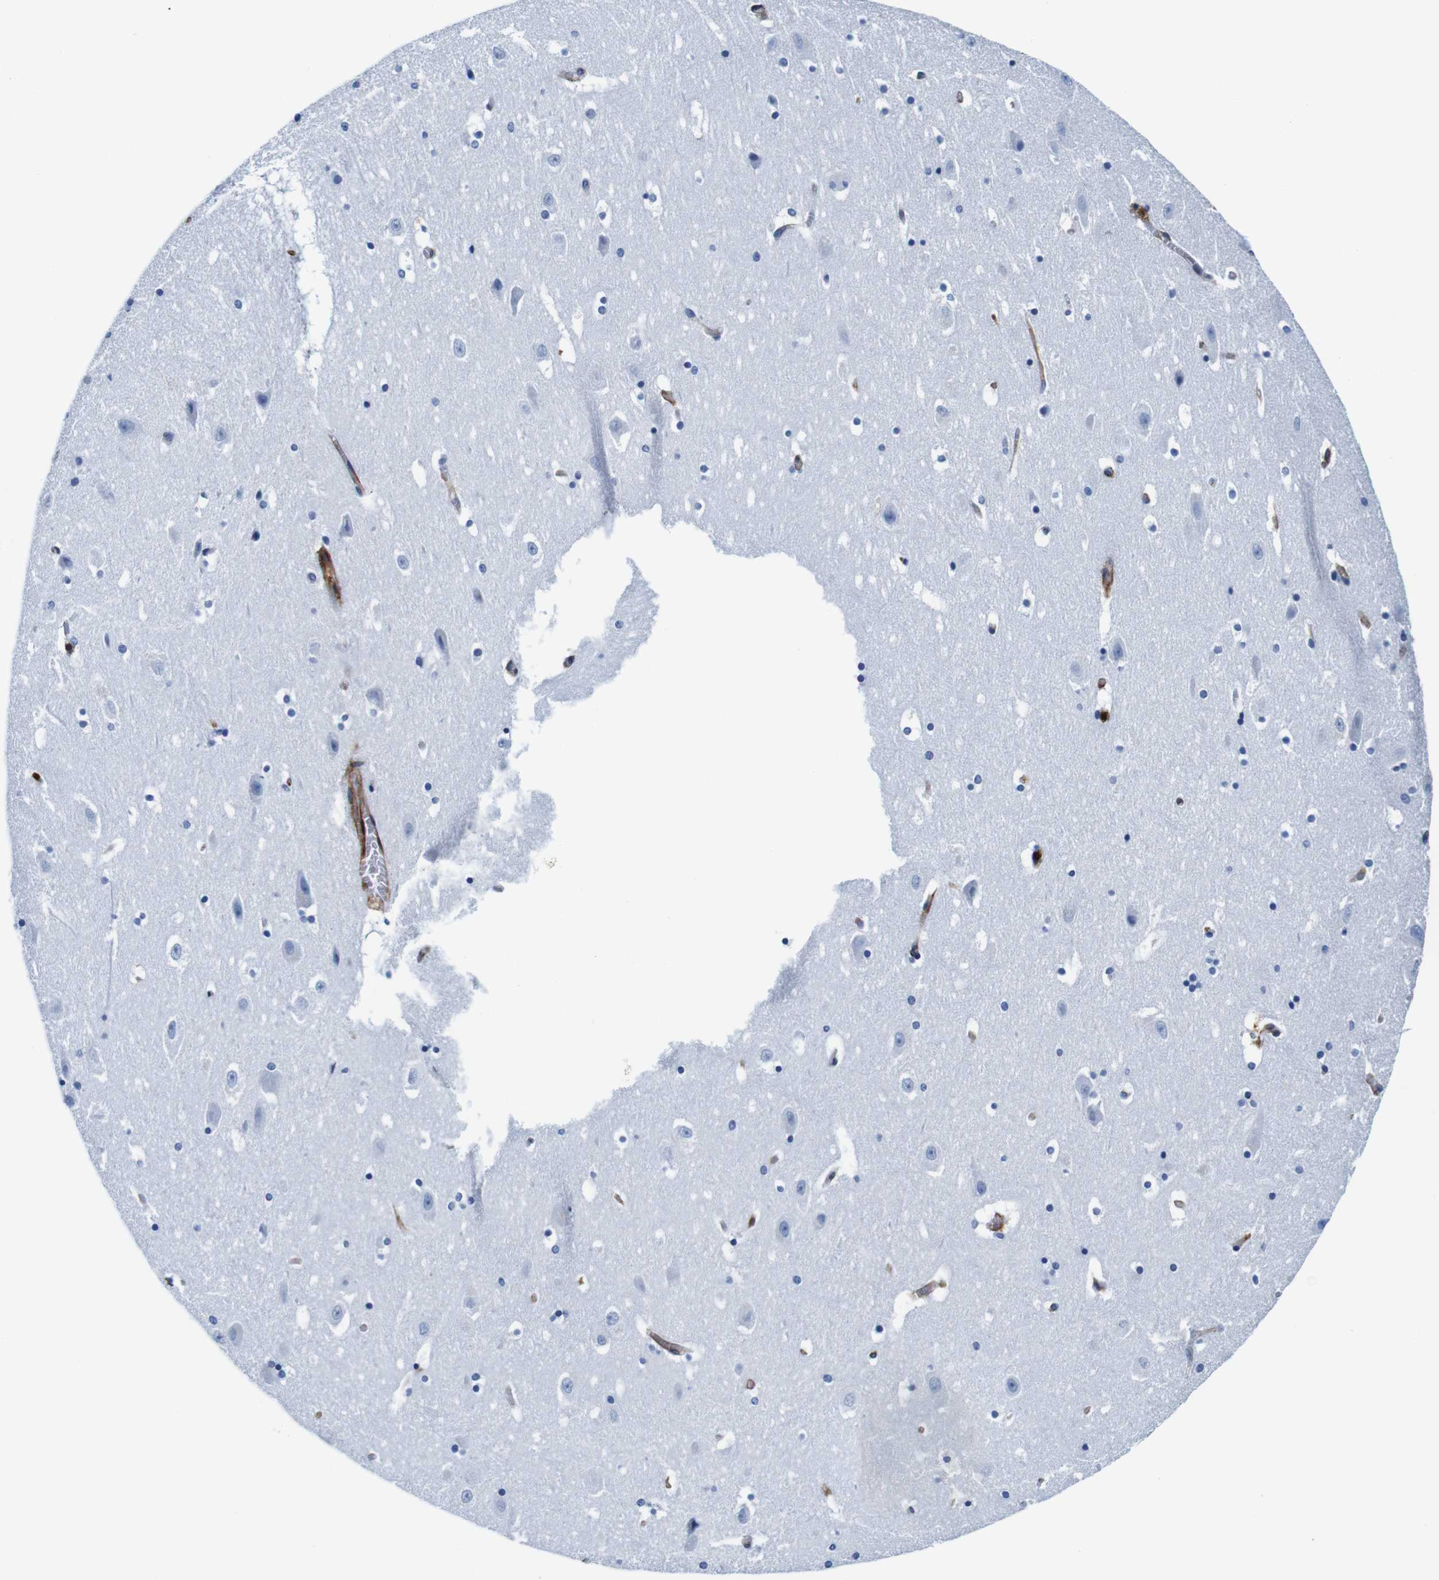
{"staining": {"intensity": "negative", "quantity": "none", "location": "none"}, "tissue": "hippocampus", "cell_type": "Glial cells", "image_type": "normal", "snomed": [{"axis": "morphology", "description": "Normal tissue, NOS"}, {"axis": "topography", "description": "Hippocampus"}], "caption": "High magnification brightfield microscopy of benign hippocampus stained with DAB (3,3'-diaminobenzidine) (brown) and counterstained with hematoxylin (blue): glial cells show no significant expression. (DAB immunohistochemistry (IHC), high magnification).", "gene": "ANXA1", "patient": {"sex": "male", "age": 45}}